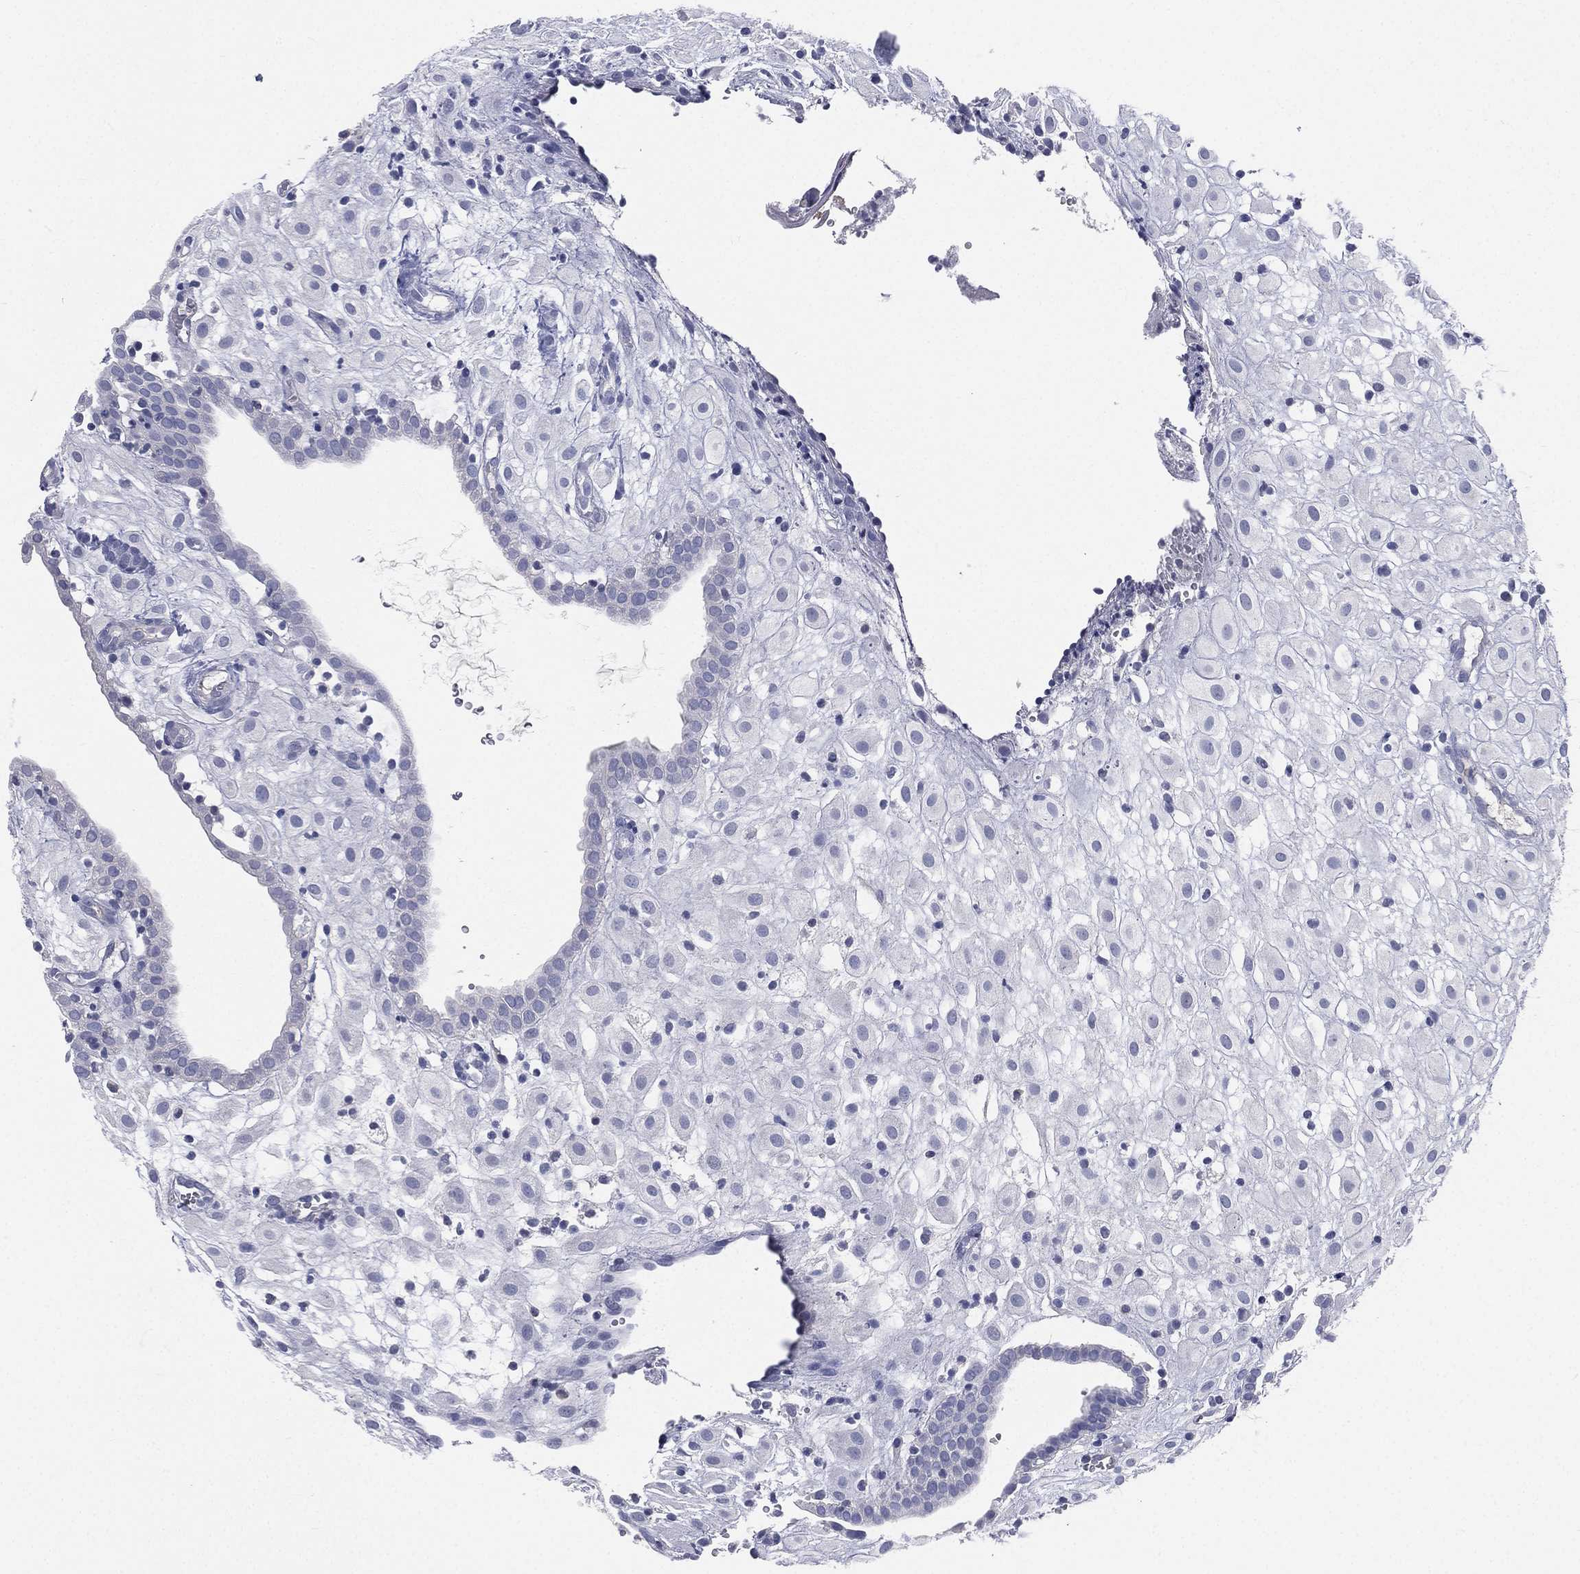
{"staining": {"intensity": "negative", "quantity": "none", "location": "none"}, "tissue": "placenta", "cell_type": "Decidual cells", "image_type": "normal", "snomed": [{"axis": "morphology", "description": "Normal tissue, NOS"}, {"axis": "topography", "description": "Placenta"}], "caption": "Placenta stained for a protein using immunohistochemistry (IHC) exhibits no staining decidual cells.", "gene": "CD3D", "patient": {"sex": "female", "age": 24}}